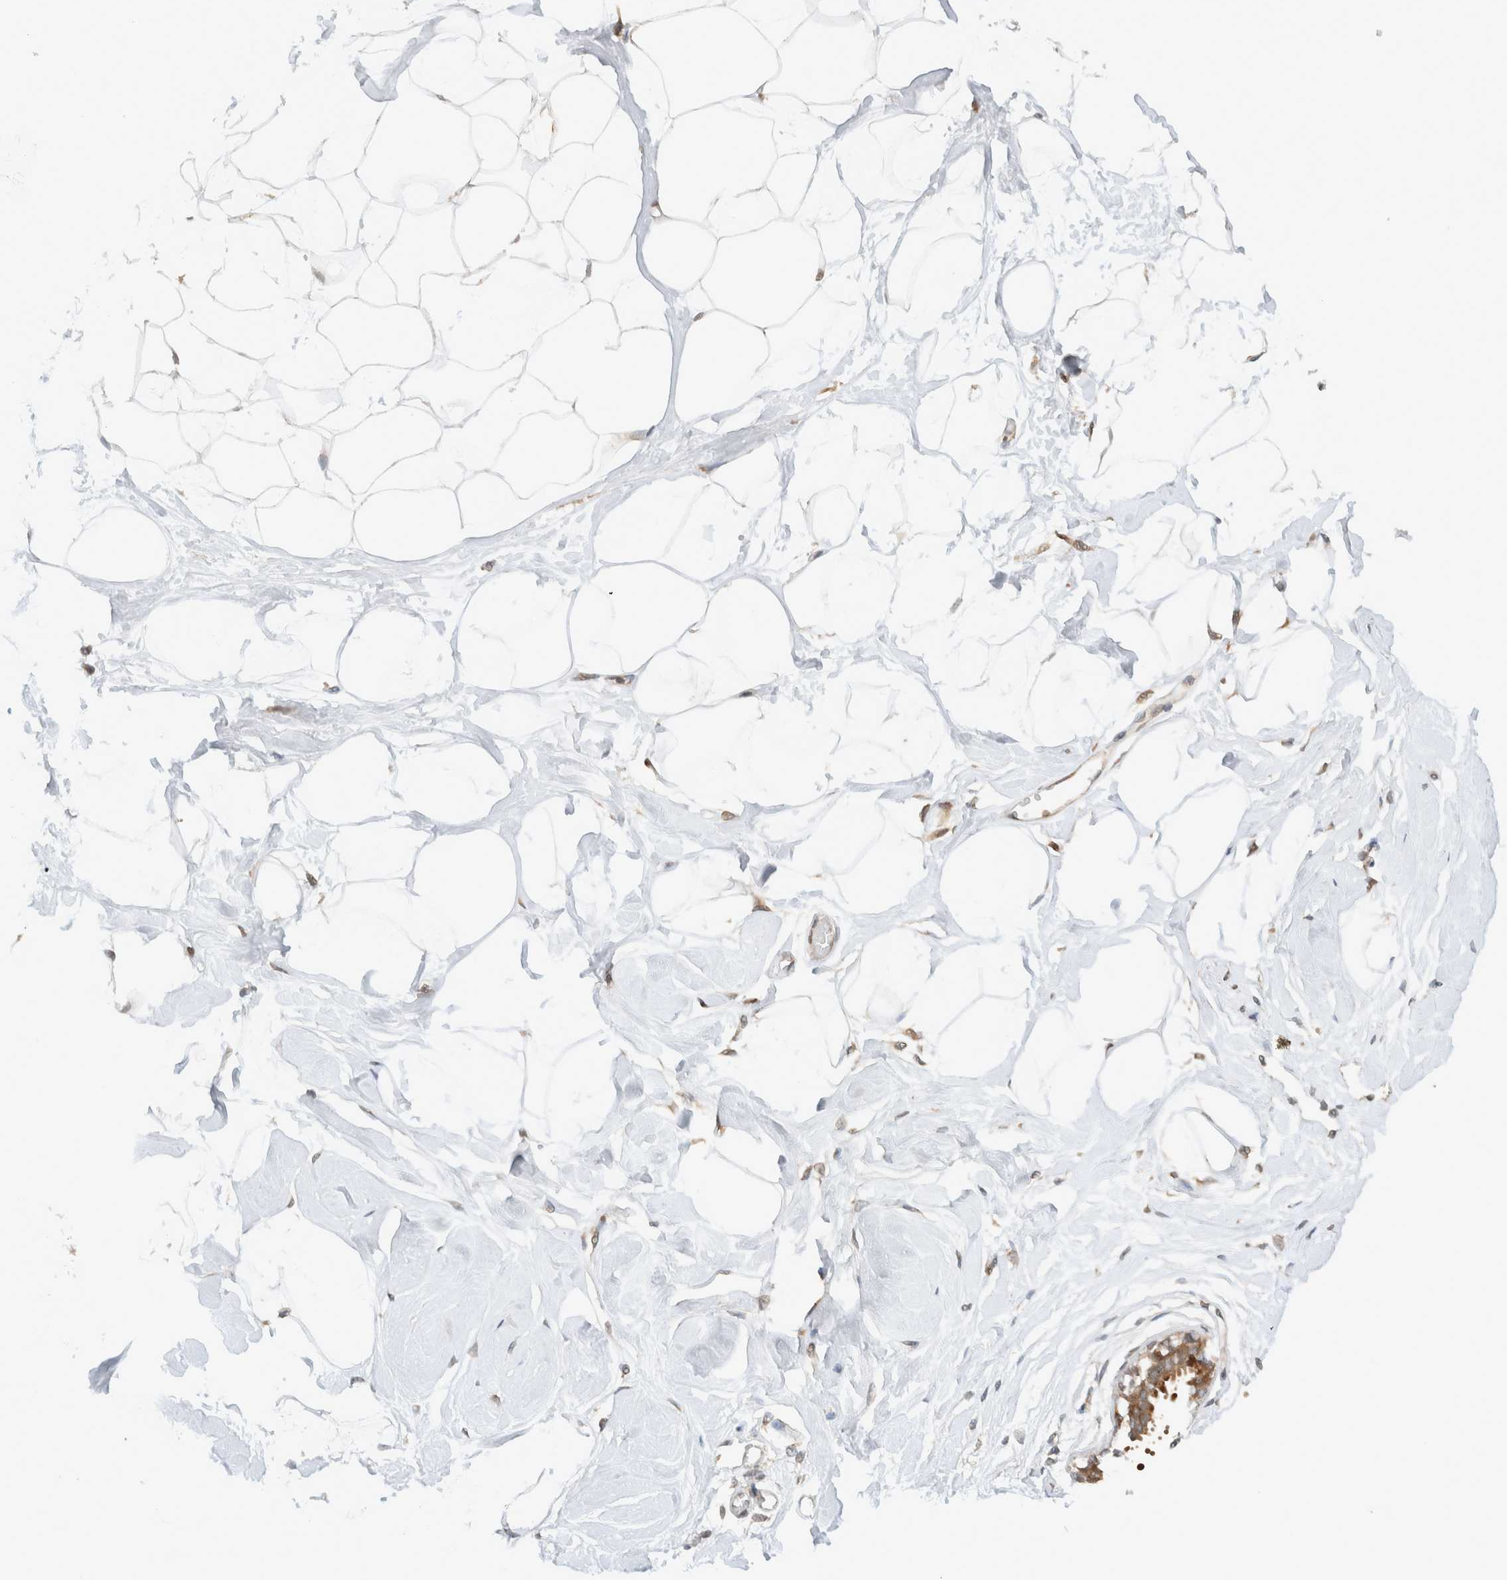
{"staining": {"intensity": "weak", "quantity": ">75%", "location": "cytoplasmic/membranous"}, "tissue": "breast", "cell_type": "Adipocytes", "image_type": "normal", "snomed": [{"axis": "morphology", "description": "Normal tissue, NOS"}, {"axis": "topography", "description": "Breast"}], "caption": "Human breast stained for a protein (brown) displays weak cytoplasmic/membranous positive staining in approximately >75% of adipocytes.", "gene": "ARFGEF2", "patient": {"sex": "female", "age": 45}}